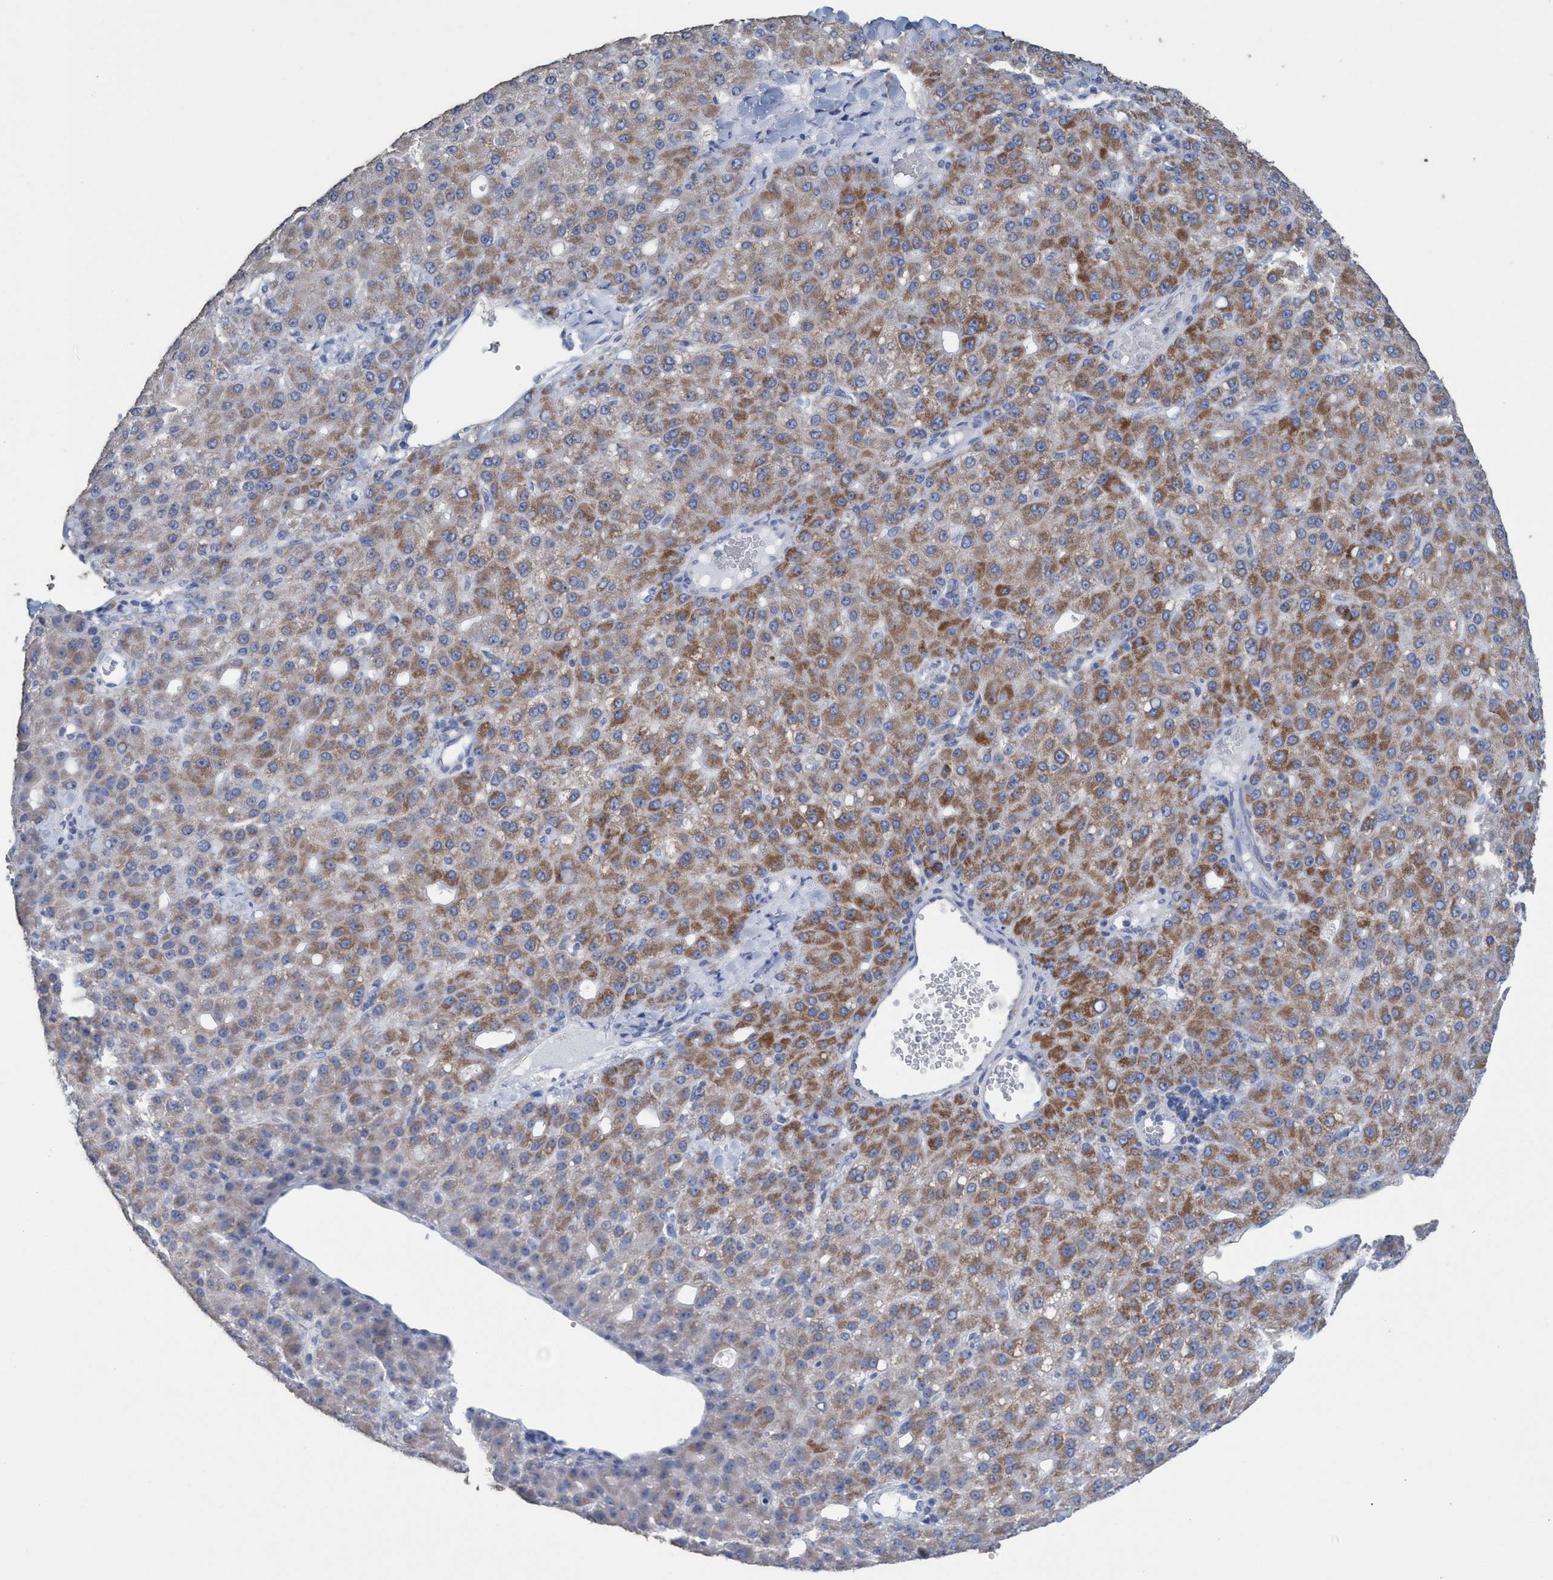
{"staining": {"intensity": "moderate", "quantity": ">75%", "location": "cytoplasmic/membranous"}, "tissue": "liver cancer", "cell_type": "Tumor cells", "image_type": "cancer", "snomed": [{"axis": "morphology", "description": "Carcinoma, Hepatocellular, NOS"}, {"axis": "topography", "description": "Liver"}], "caption": "Liver hepatocellular carcinoma tissue reveals moderate cytoplasmic/membranous expression in approximately >75% of tumor cells", "gene": "RSAD1", "patient": {"sex": "male", "age": 67}}